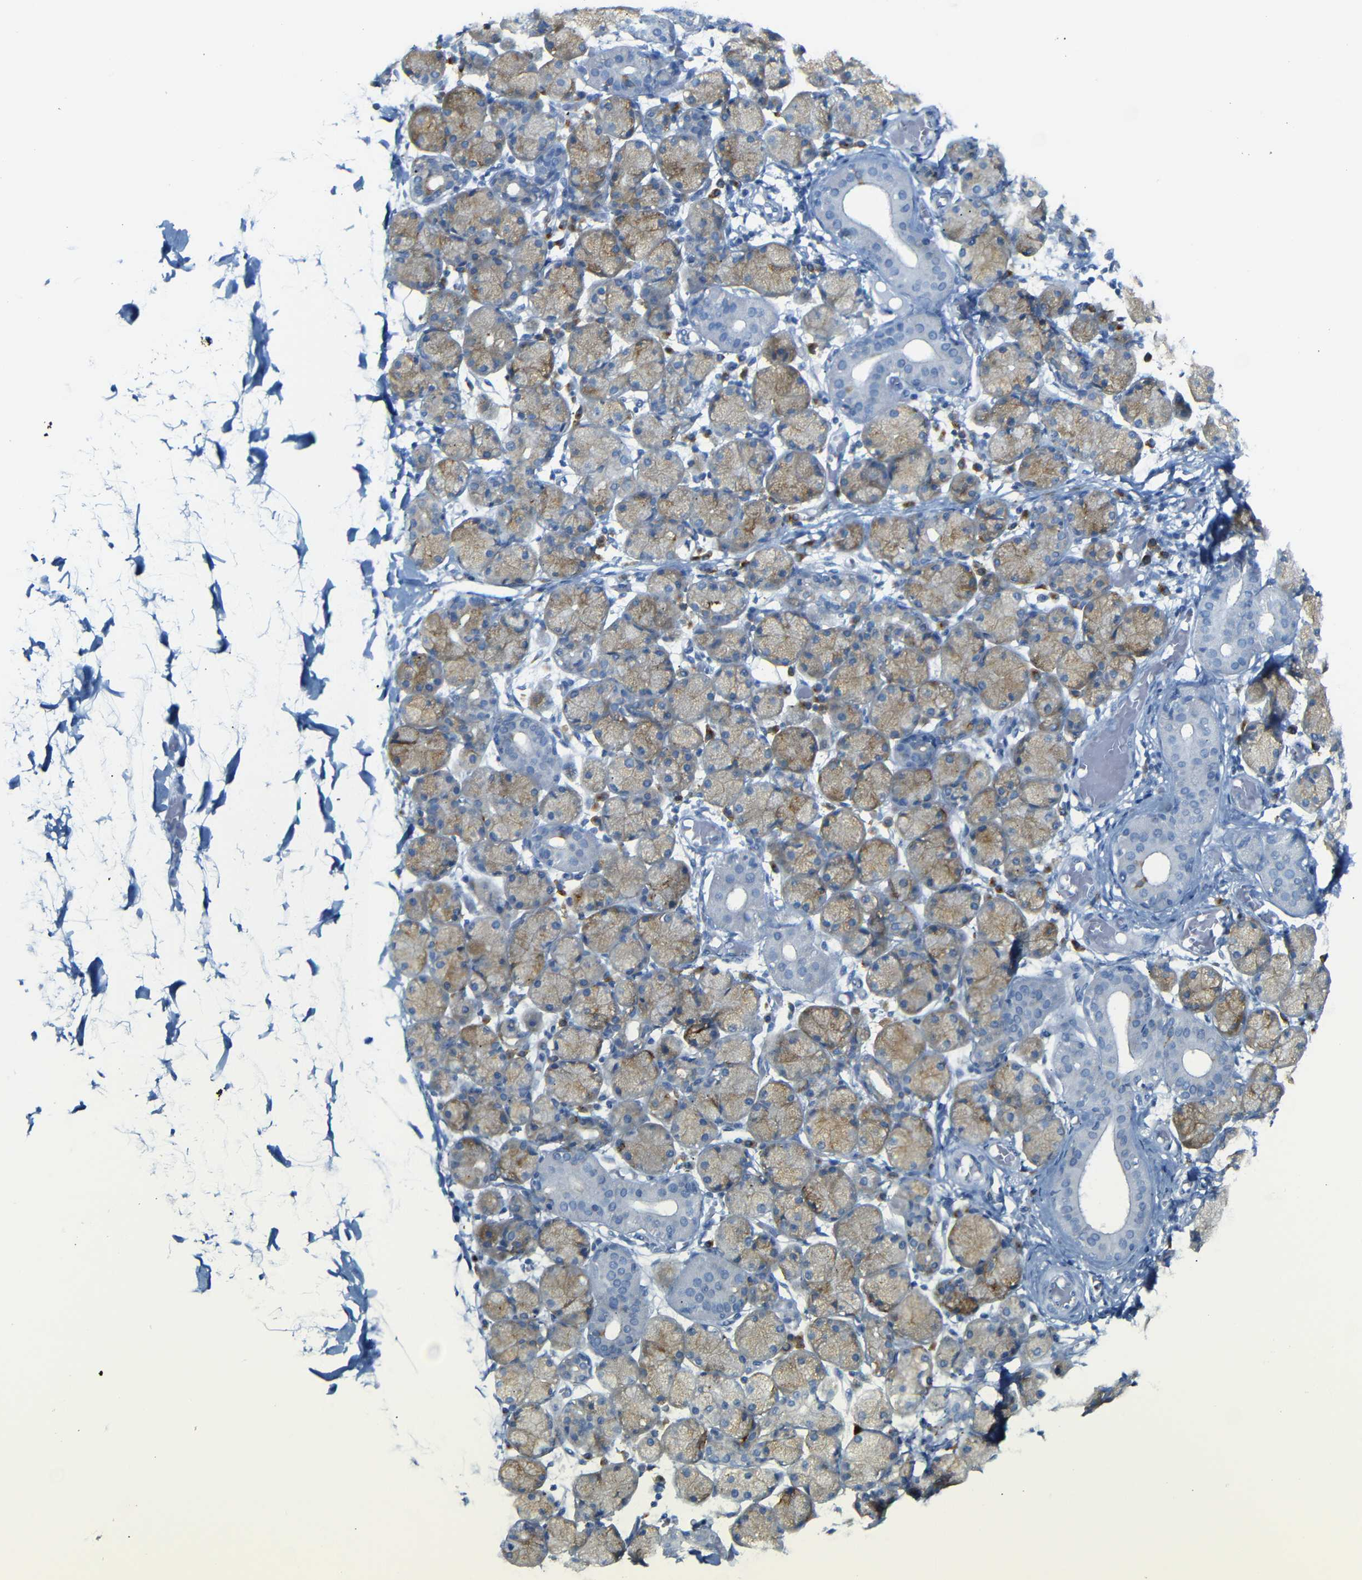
{"staining": {"intensity": "moderate", "quantity": "25%-75%", "location": "cytoplasmic/membranous"}, "tissue": "salivary gland", "cell_type": "Glandular cells", "image_type": "normal", "snomed": [{"axis": "morphology", "description": "Normal tissue, NOS"}, {"axis": "topography", "description": "Salivary gland"}], "caption": "The micrograph shows staining of normal salivary gland, revealing moderate cytoplasmic/membranous protein staining (brown color) within glandular cells. (Stains: DAB in brown, nuclei in blue, Microscopy: brightfield microscopy at high magnification).", "gene": "FCRL1", "patient": {"sex": "female", "age": 24}}